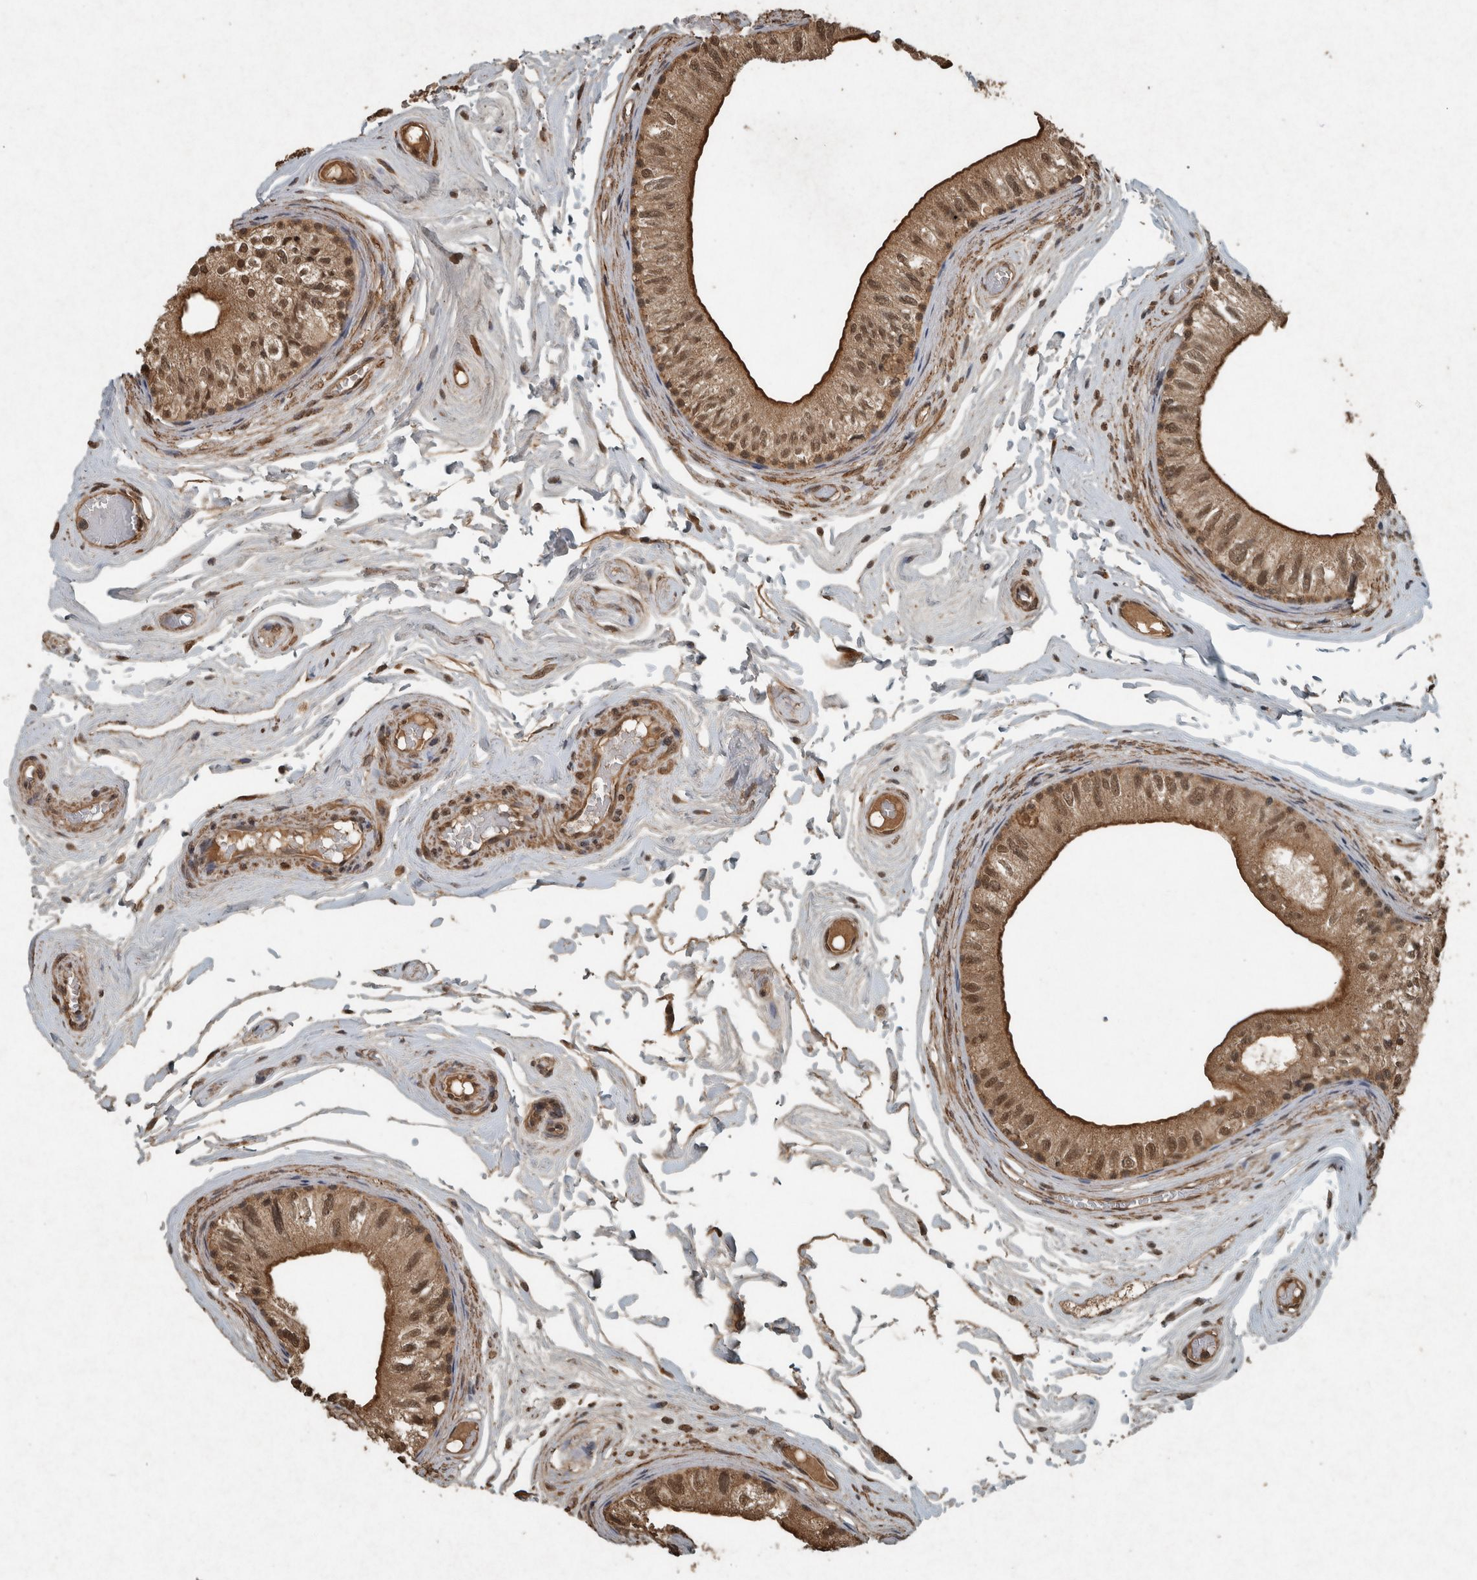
{"staining": {"intensity": "moderate", "quantity": ">75%", "location": "cytoplasmic/membranous,nuclear"}, "tissue": "epididymis", "cell_type": "Glandular cells", "image_type": "normal", "snomed": [{"axis": "morphology", "description": "Normal tissue, NOS"}, {"axis": "topography", "description": "Epididymis"}], "caption": "Brown immunohistochemical staining in unremarkable epididymis displays moderate cytoplasmic/membranous,nuclear positivity in approximately >75% of glandular cells. Using DAB (3,3'-diaminobenzidine) (brown) and hematoxylin (blue) stains, captured at high magnification using brightfield microscopy.", "gene": "ARHGEF12", "patient": {"sex": "male", "age": 79}}